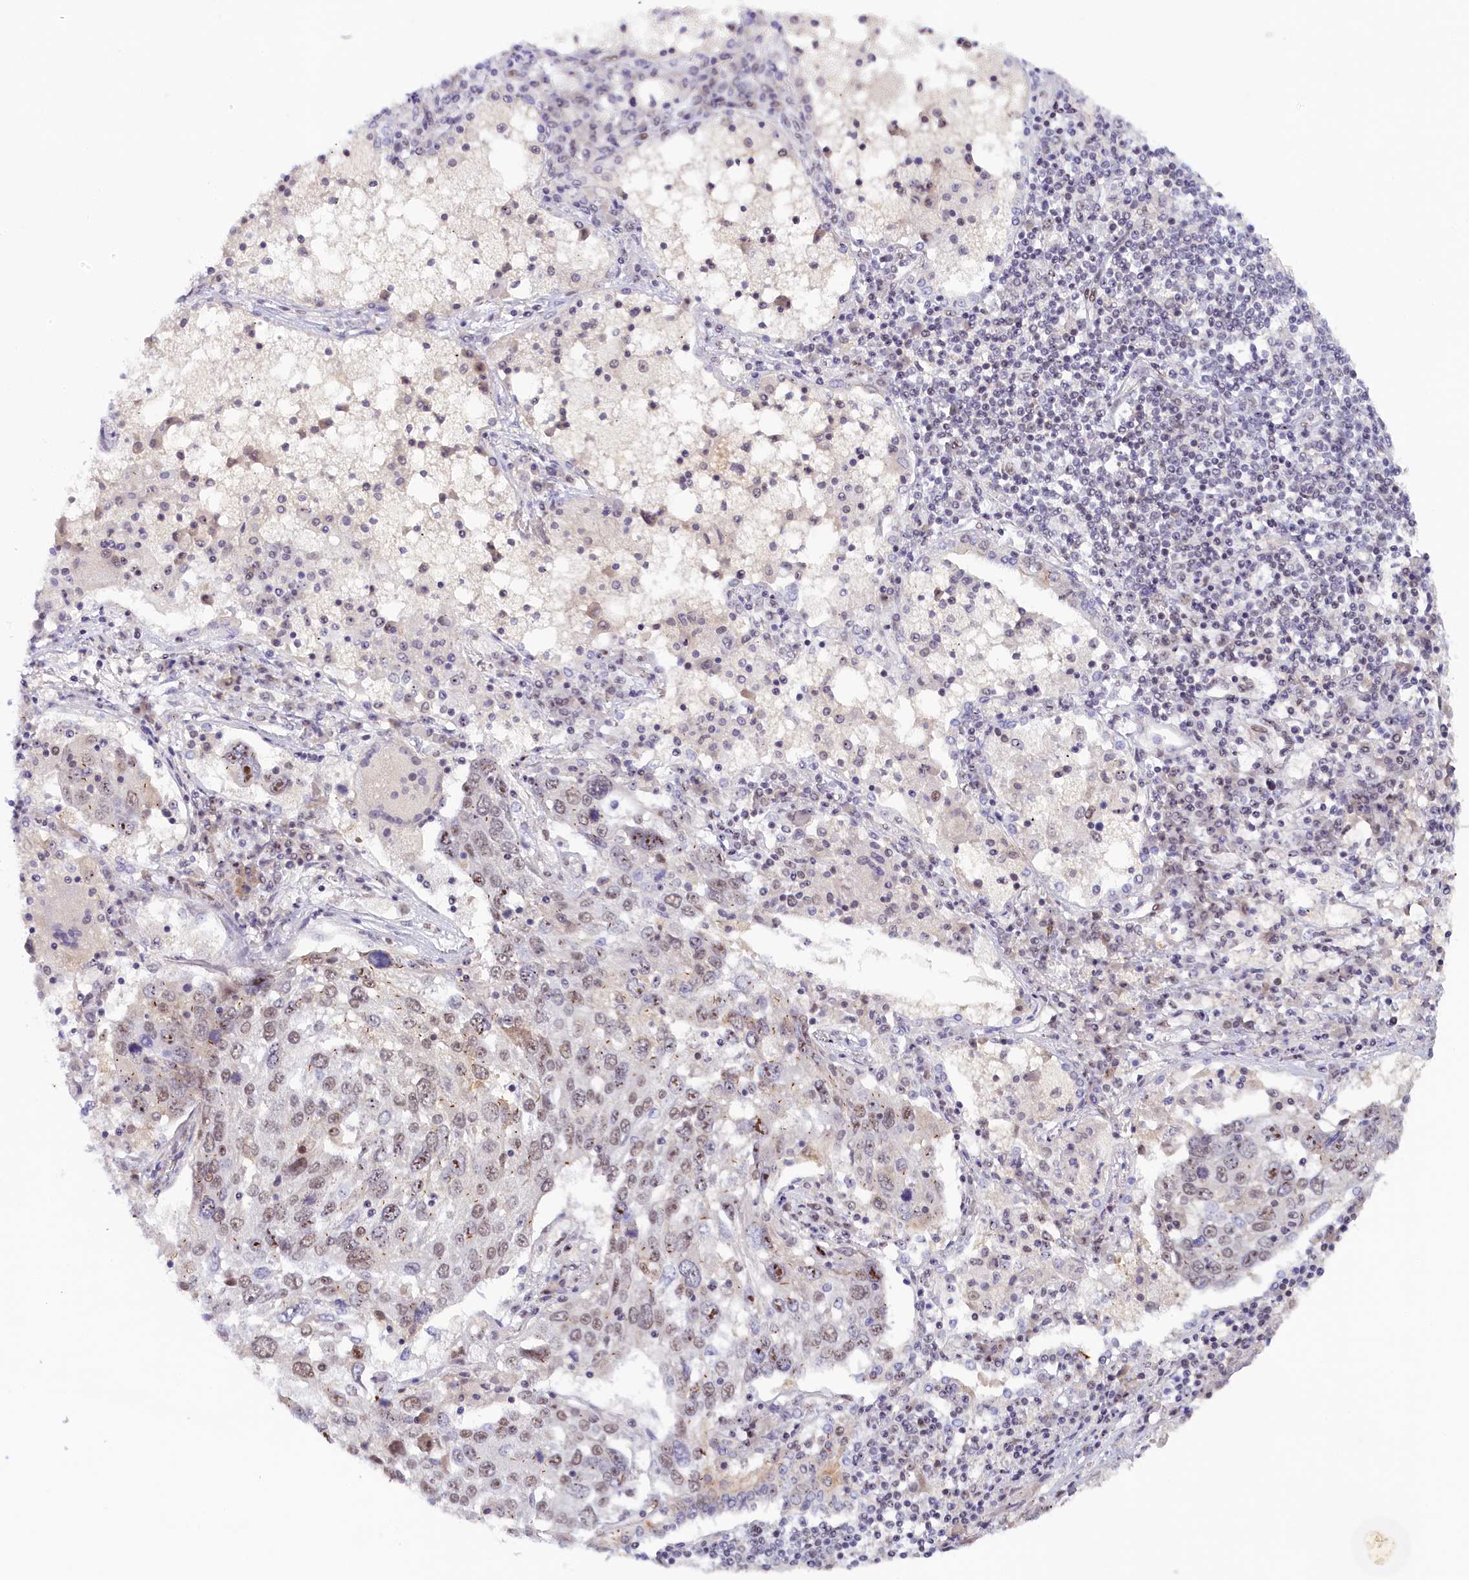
{"staining": {"intensity": "weak", "quantity": "25%-75%", "location": "nuclear"}, "tissue": "lung cancer", "cell_type": "Tumor cells", "image_type": "cancer", "snomed": [{"axis": "morphology", "description": "Squamous cell carcinoma, NOS"}, {"axis": "topography", "description": "Lung"}], "caption": "This photomicrograph reveals immunohistochemistry staining of lung cancer, with low weak nuclear positivity in about 25%-75% of tumor cells.", "gene": "SEC31B", "patient": {"sex": "male", "age": 65}}